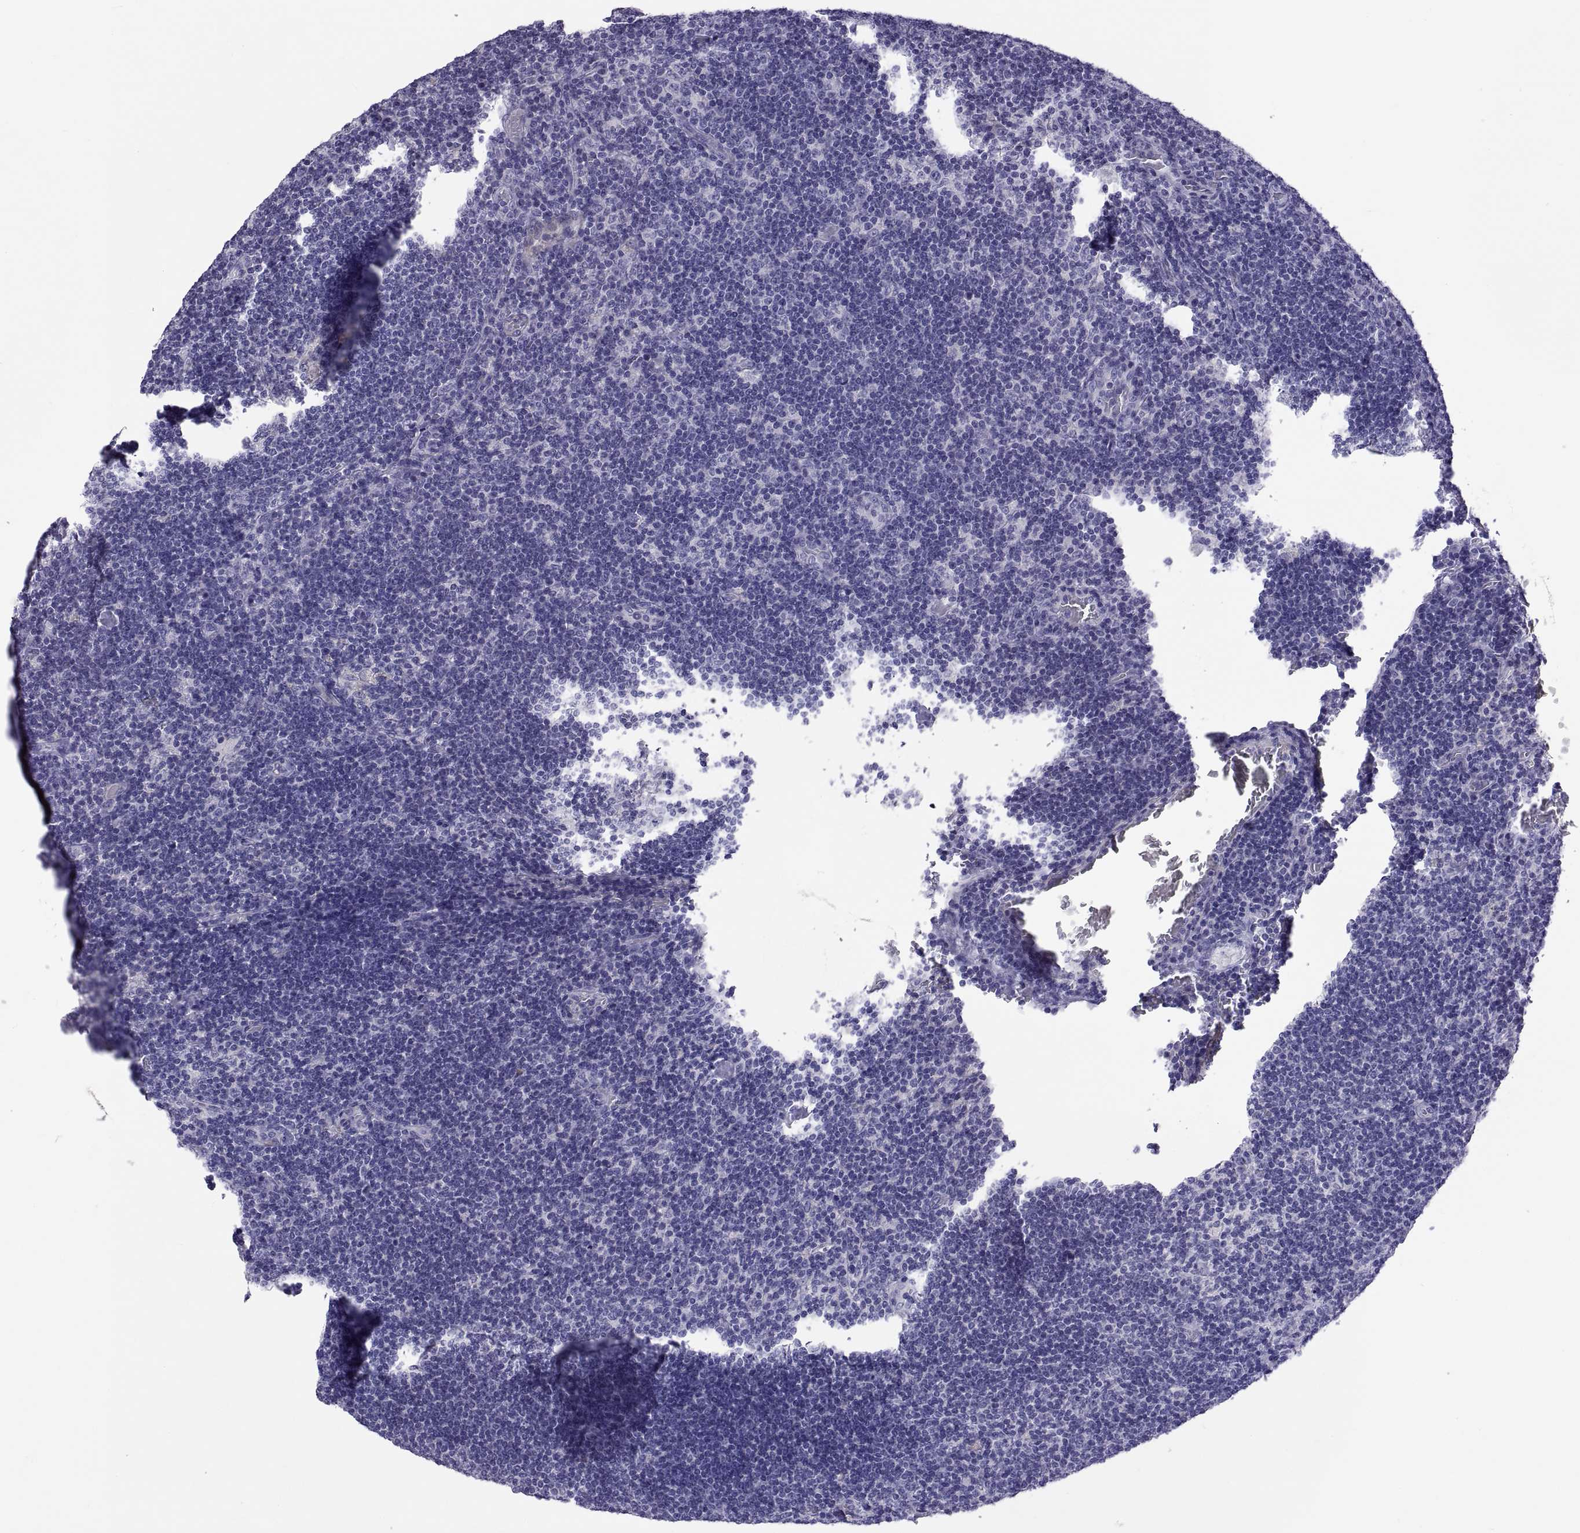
{"staining": {"intensity": "negative", "quantity": "none", "location": "none"}, "tissue": "lymph node", "cell_type": "Germinal center cells", "image_type": "normal", "snomed": [{"axis": "morphology", "description": "Normal tissue, NOS"}, {"axis": "topography", "description": "Lymph node"}], "caption": "IHC micrograph of normal lymph node stained for a protein (brown), which displays no positivity in germinal center cells.", "gene": "BSPH1", "patient": {"sex": "male", "age": 63}}